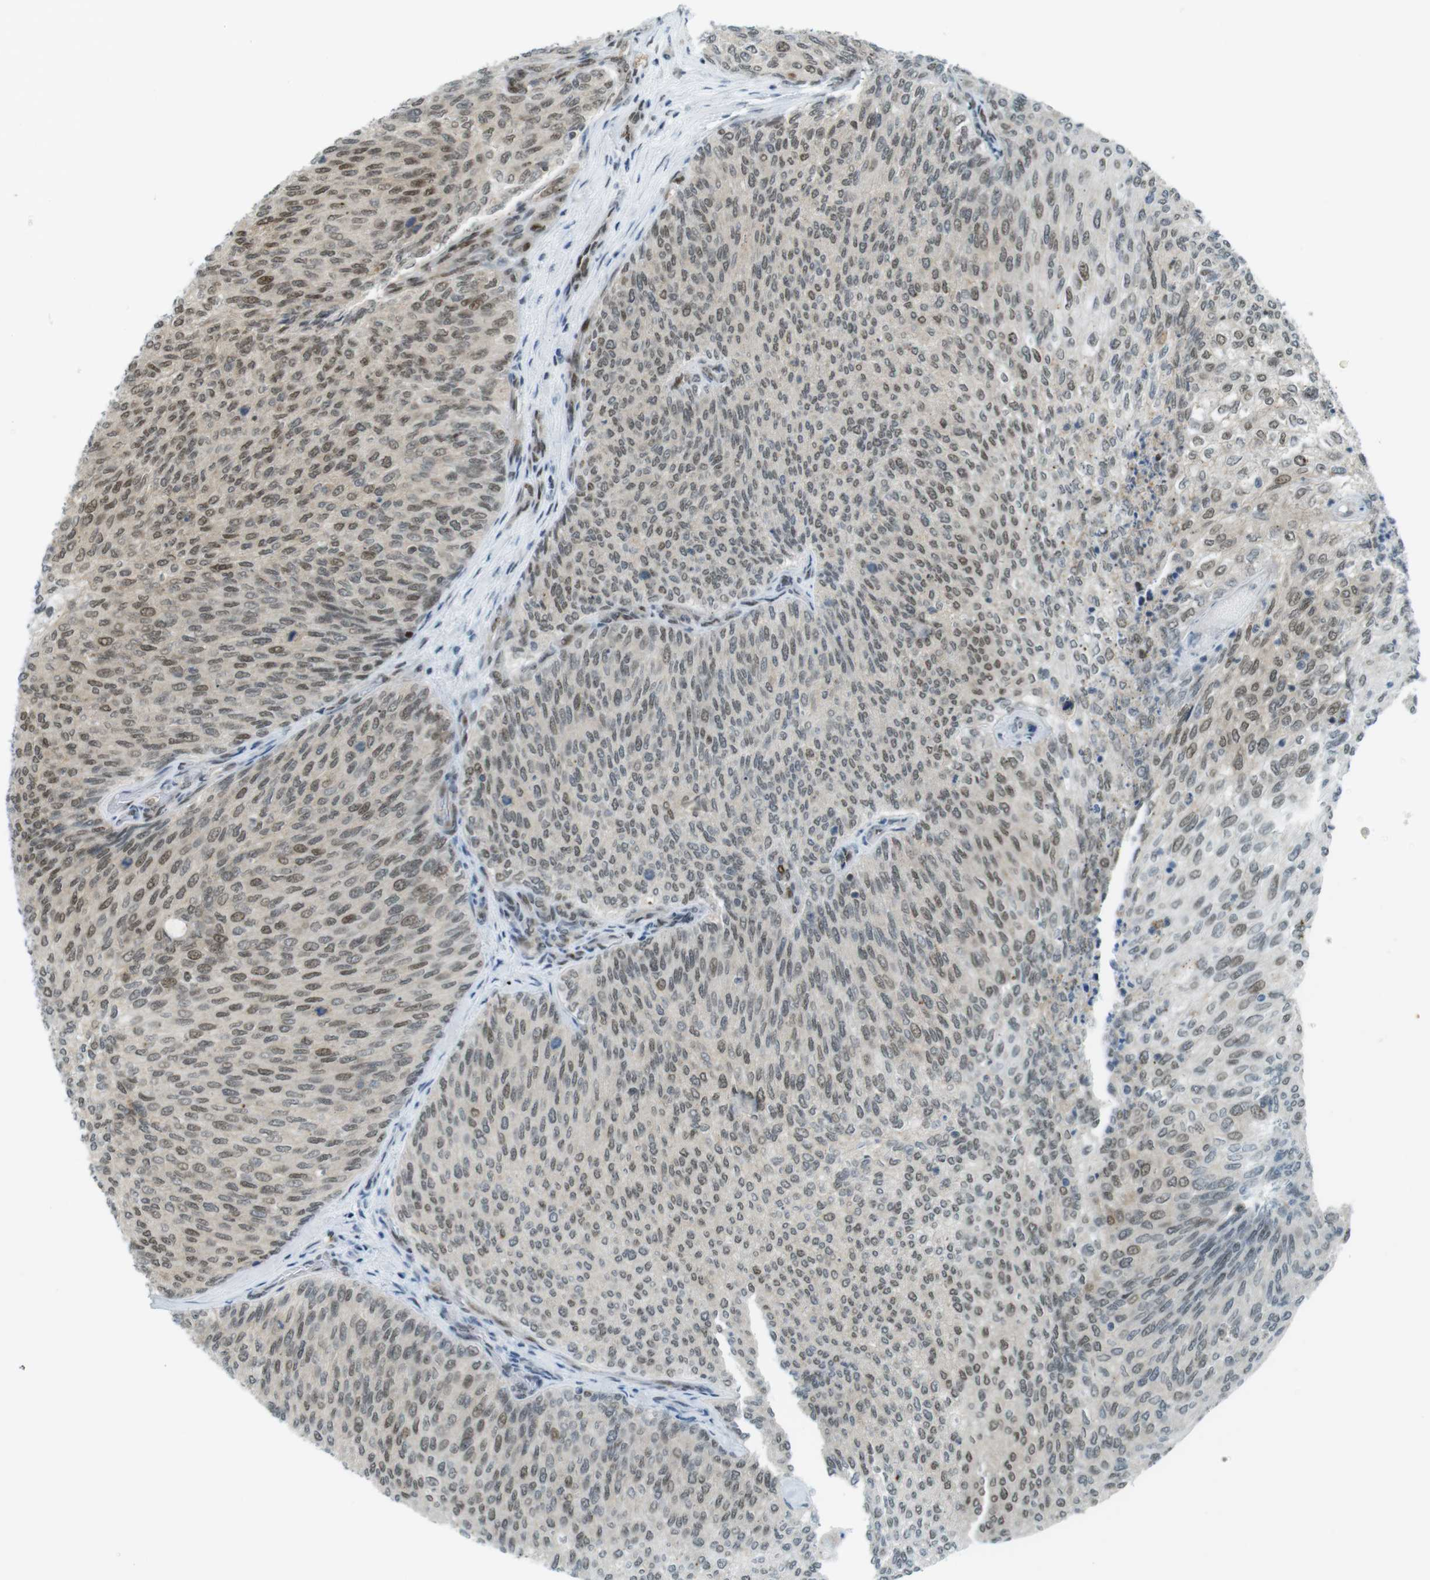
{"staining": {"intensity": "moderate", "quantity": ">75%", "location": "cytoplasmic/membranous,nuclear"}, "tissue": "urothelial cancer", "cell_type": "Tumor cells", "image_type": "cancer", "snomed": [{"axis": "morphology", "description": "Urothelial carcinoma, Low grade"}, {"axis": "topography", "description": "Urinary bladder"}], "caption": "Brown immunohistochemical staining in human urothelial carcinoma (low-grade) reveals moderate cytoplasmic/membranous and nuclear staining in approximately >75% of tumor cells.", "gene": "UBB", "patient": {"sex": "female", "age": 79}}